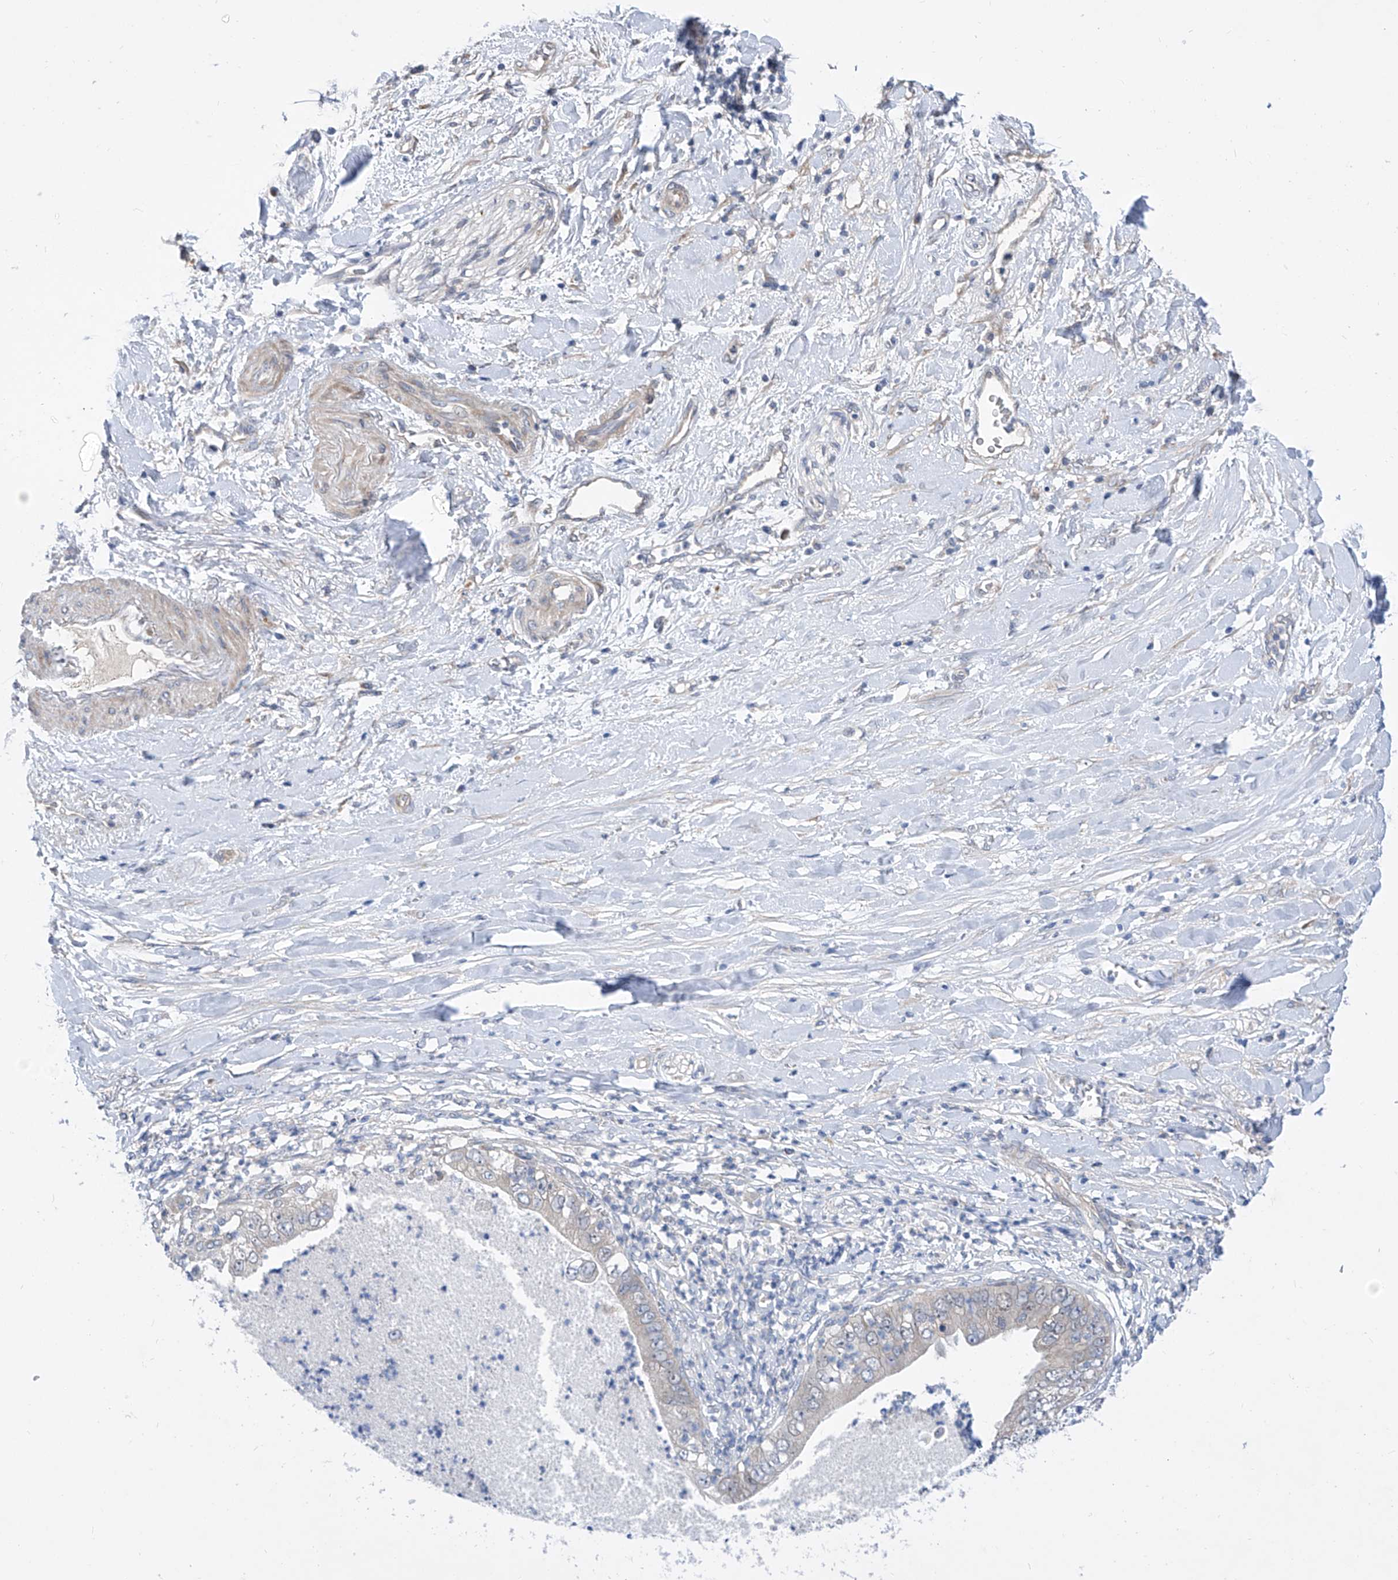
{"staining": {"intensity": "weak", "quantity": "25%-75%", "location": "cytoplasmic/membranous"}, "tissue": "pancreatic cancer", "cell_type": "Tumor cells", "image_type": "cancer", "snomed": [{"axis": "morphology", "description": "Adenocarcinoma, NOS"}, {"axis": "topography", "description": "Pancreas"}], "caption": "The immunohistochemical stain highlights weak cytoplasmic/membranous staining in tumor cells of pancreatic cancer tissue.", "gene": "SRBD1", "patient": {"sex": "female", "age": 78}}